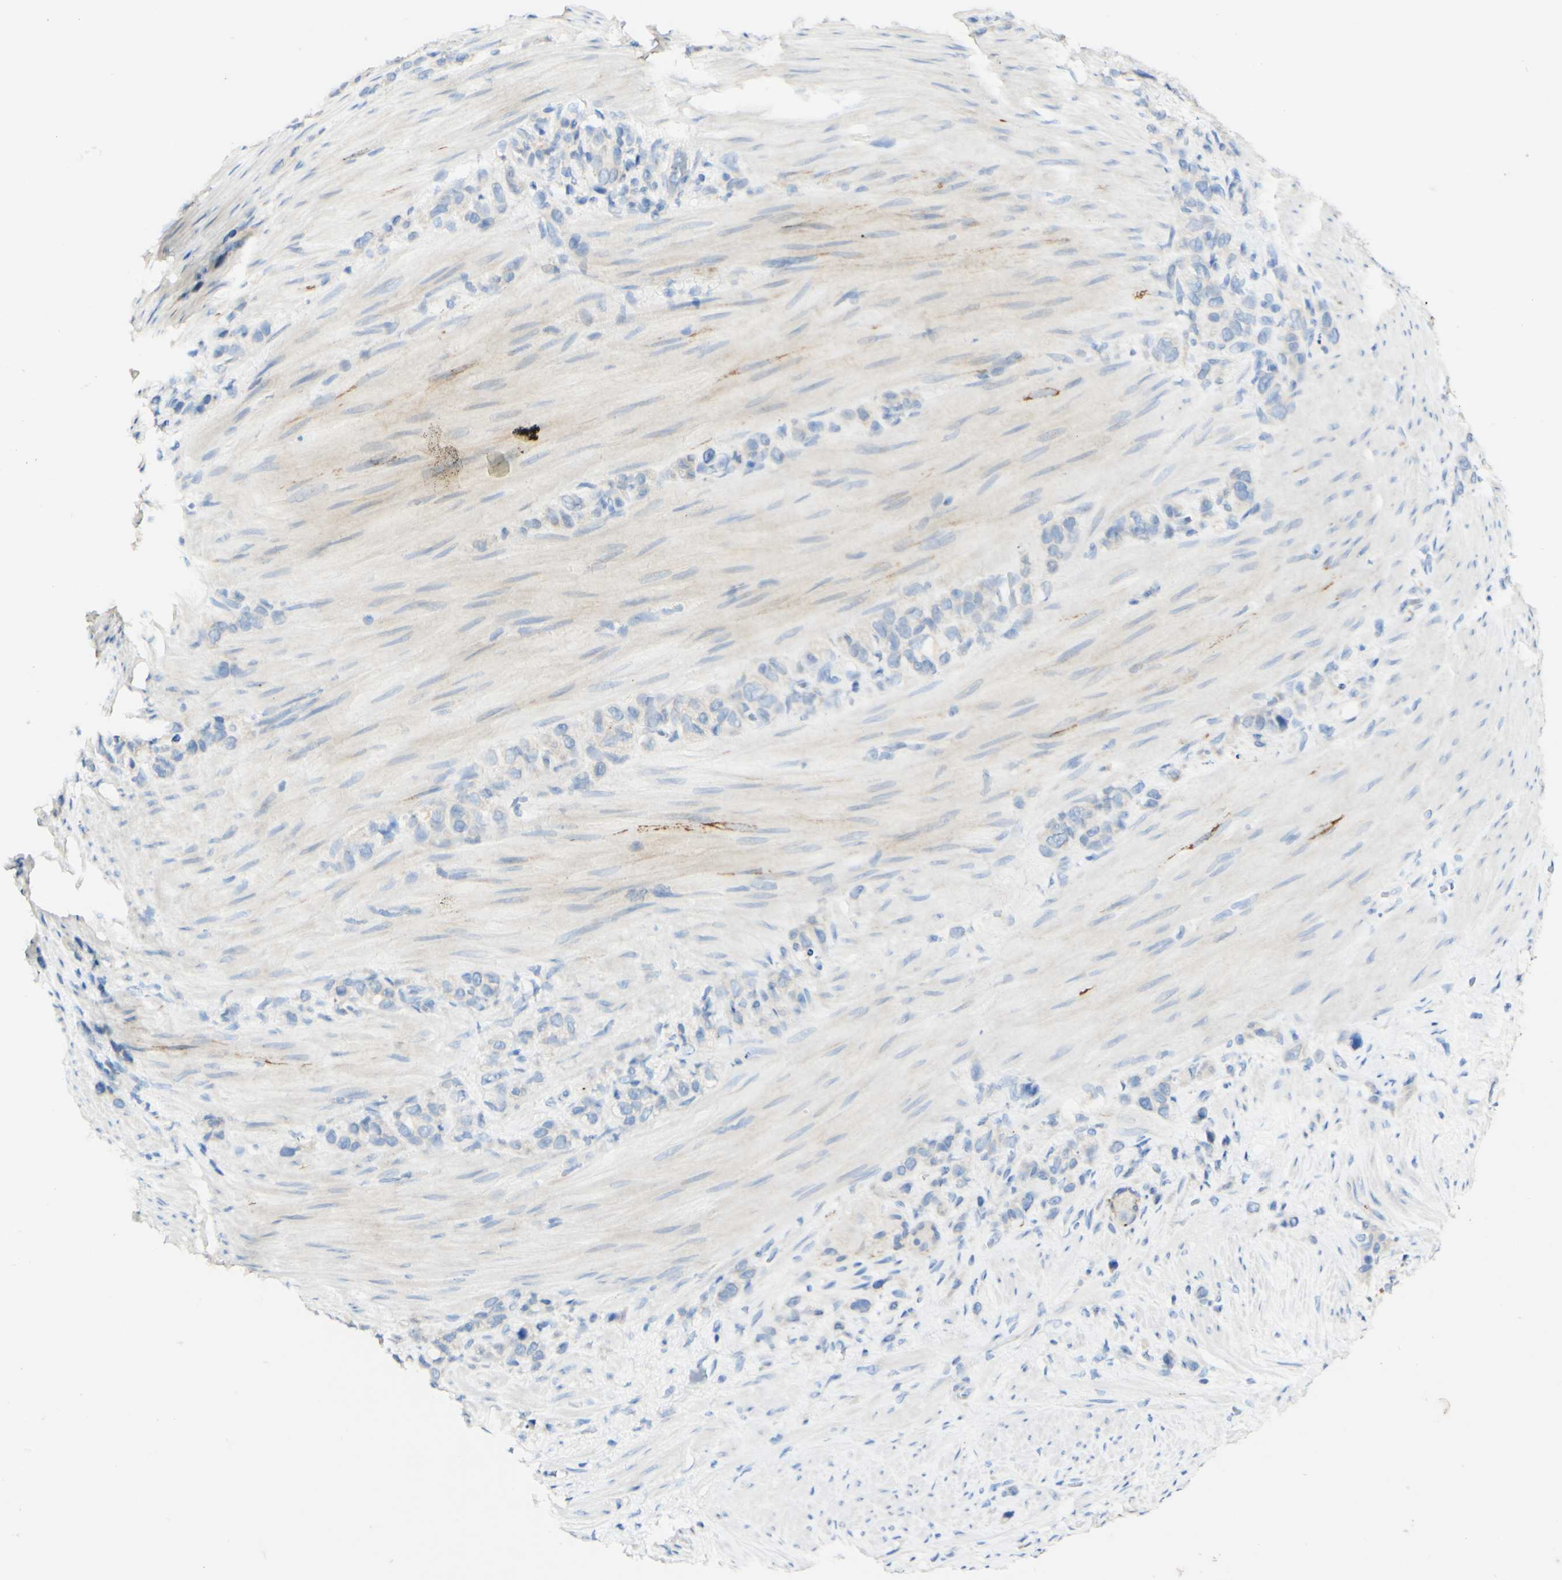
{"staining": {"intensity": "negative", "quantity": "none", "location": "none"}, "tissue": "stomach cancer", "cell_type": "Tumor cells", "image_type": "cancer", "snomed": [{"axis": "morphology", "description": "Adenocarcinoma, NOS"}, {"axis": "morphology", "description": "Adenocarcinoma, High grade"}, {"axis": "topography", "description": "Stomach, upper"}, {"axis": "topography", "description": "Stomach, lower"}], "caption": "Immunohistochemistry (IHC) photomicrograph of neoplastic tissue: human stomach cancer (adenocarcinoma) stained with DAB reveals no significant protein positivity in tumor cells.", "gene": "FGF4", "patient": {"sex": "female", "age": 65}}